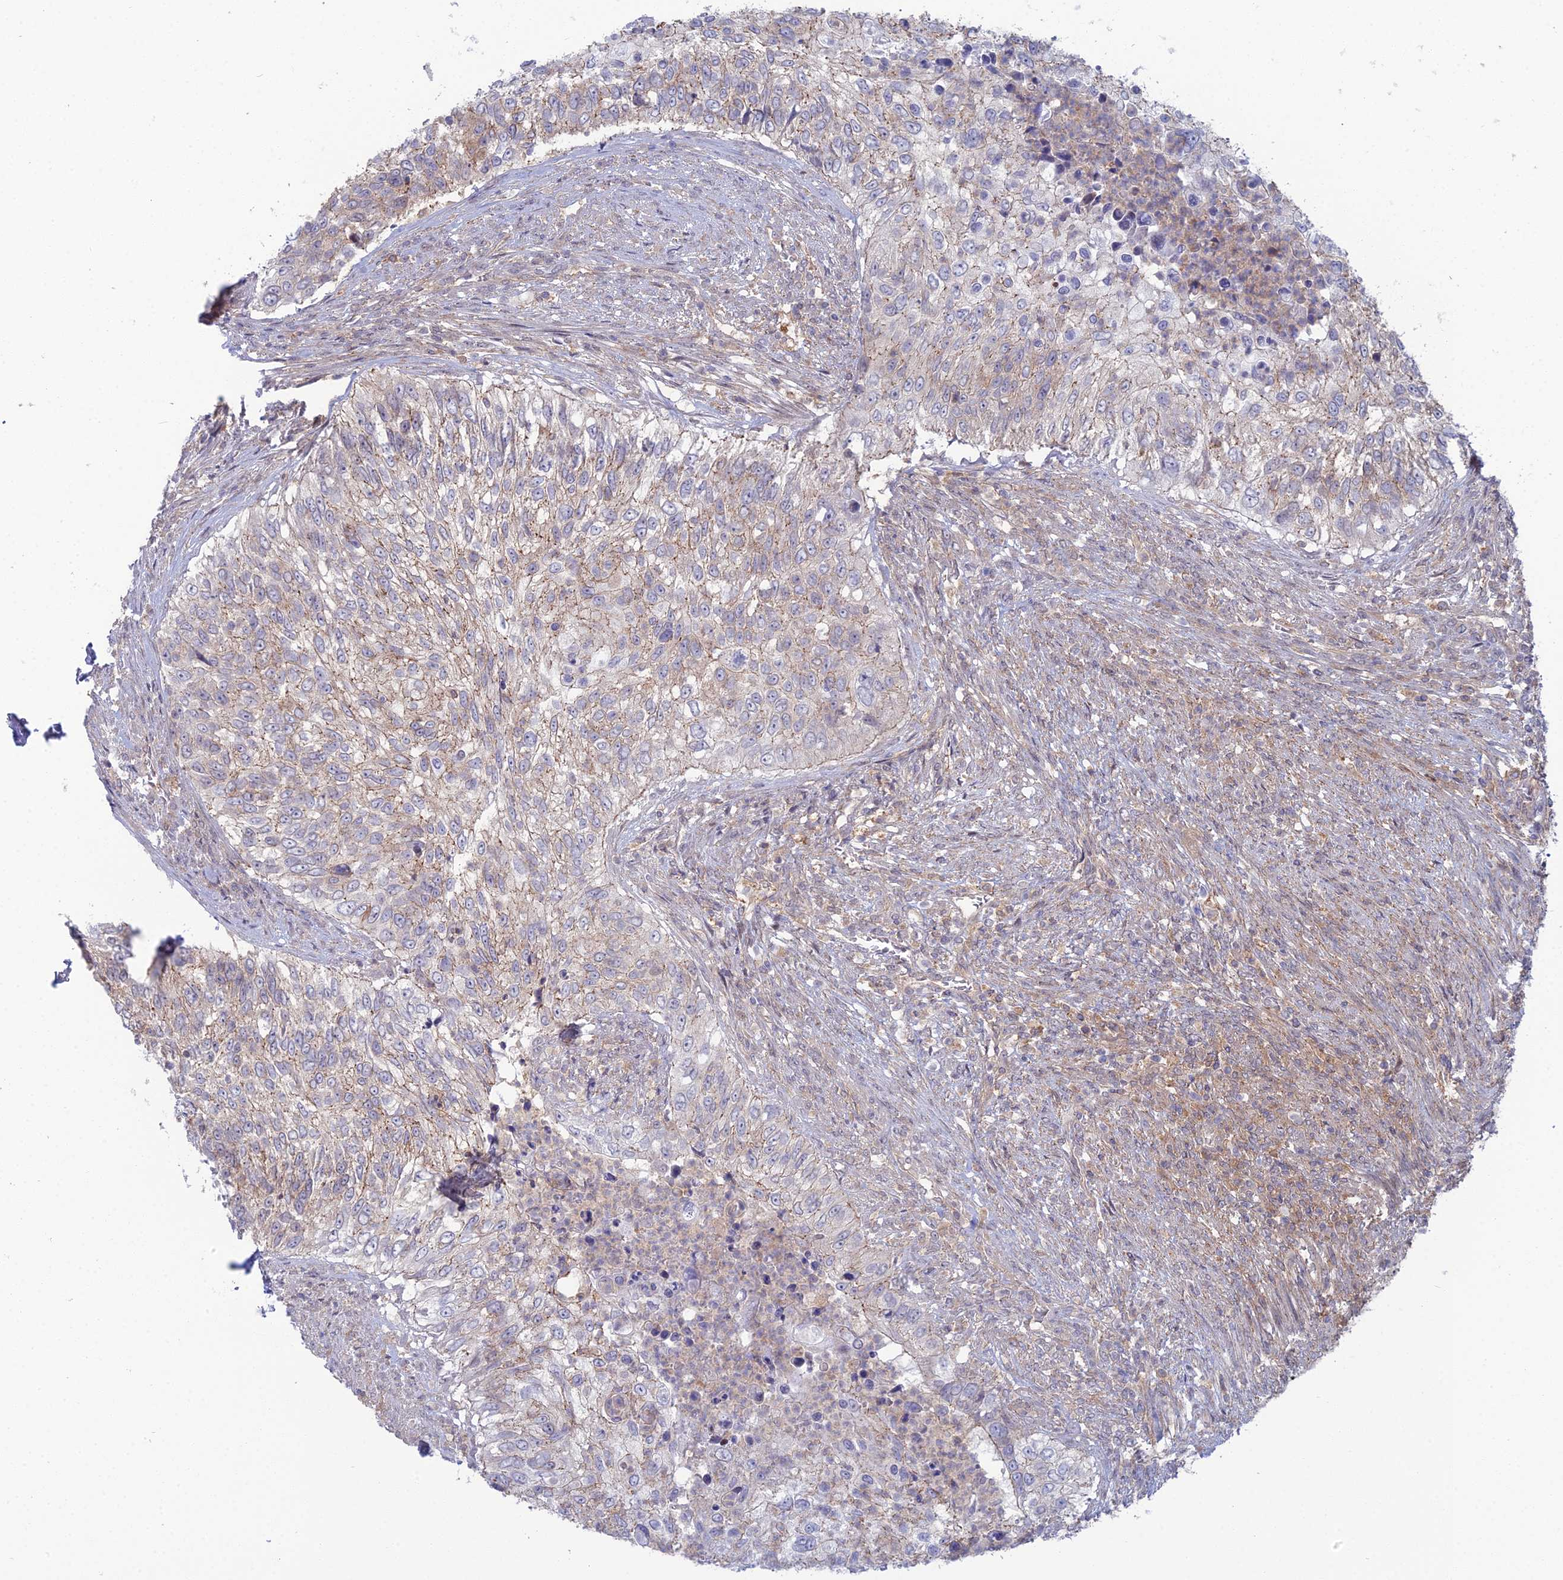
{"staining": {"intensity": "weak", "quantity": "25%-75%", "location": "cytoplasmic/membranous"}, "tissue": "urothelial cancer", "cell_type": "Tumor cells", "image_type": "cancer", "snomed": [{"axis": "morphology", "description": "Urothelial carcinoma, High grade"}, {"axis": "topography", "description": "Urinary bladder"}], "caption": "Protein staining exhibits weak cytoplasmic/membranous positivity in about 25%-75% of tumor cells in urothelial cancer. The staining is performed using DAB (3,3'-diaminobenzidine) brown chromogen to label protein expression. The nuclei are counter-stained blue using hematoxylin.", "gene": "ABHD1", "patient": {"sex": "female", "age": 60}}